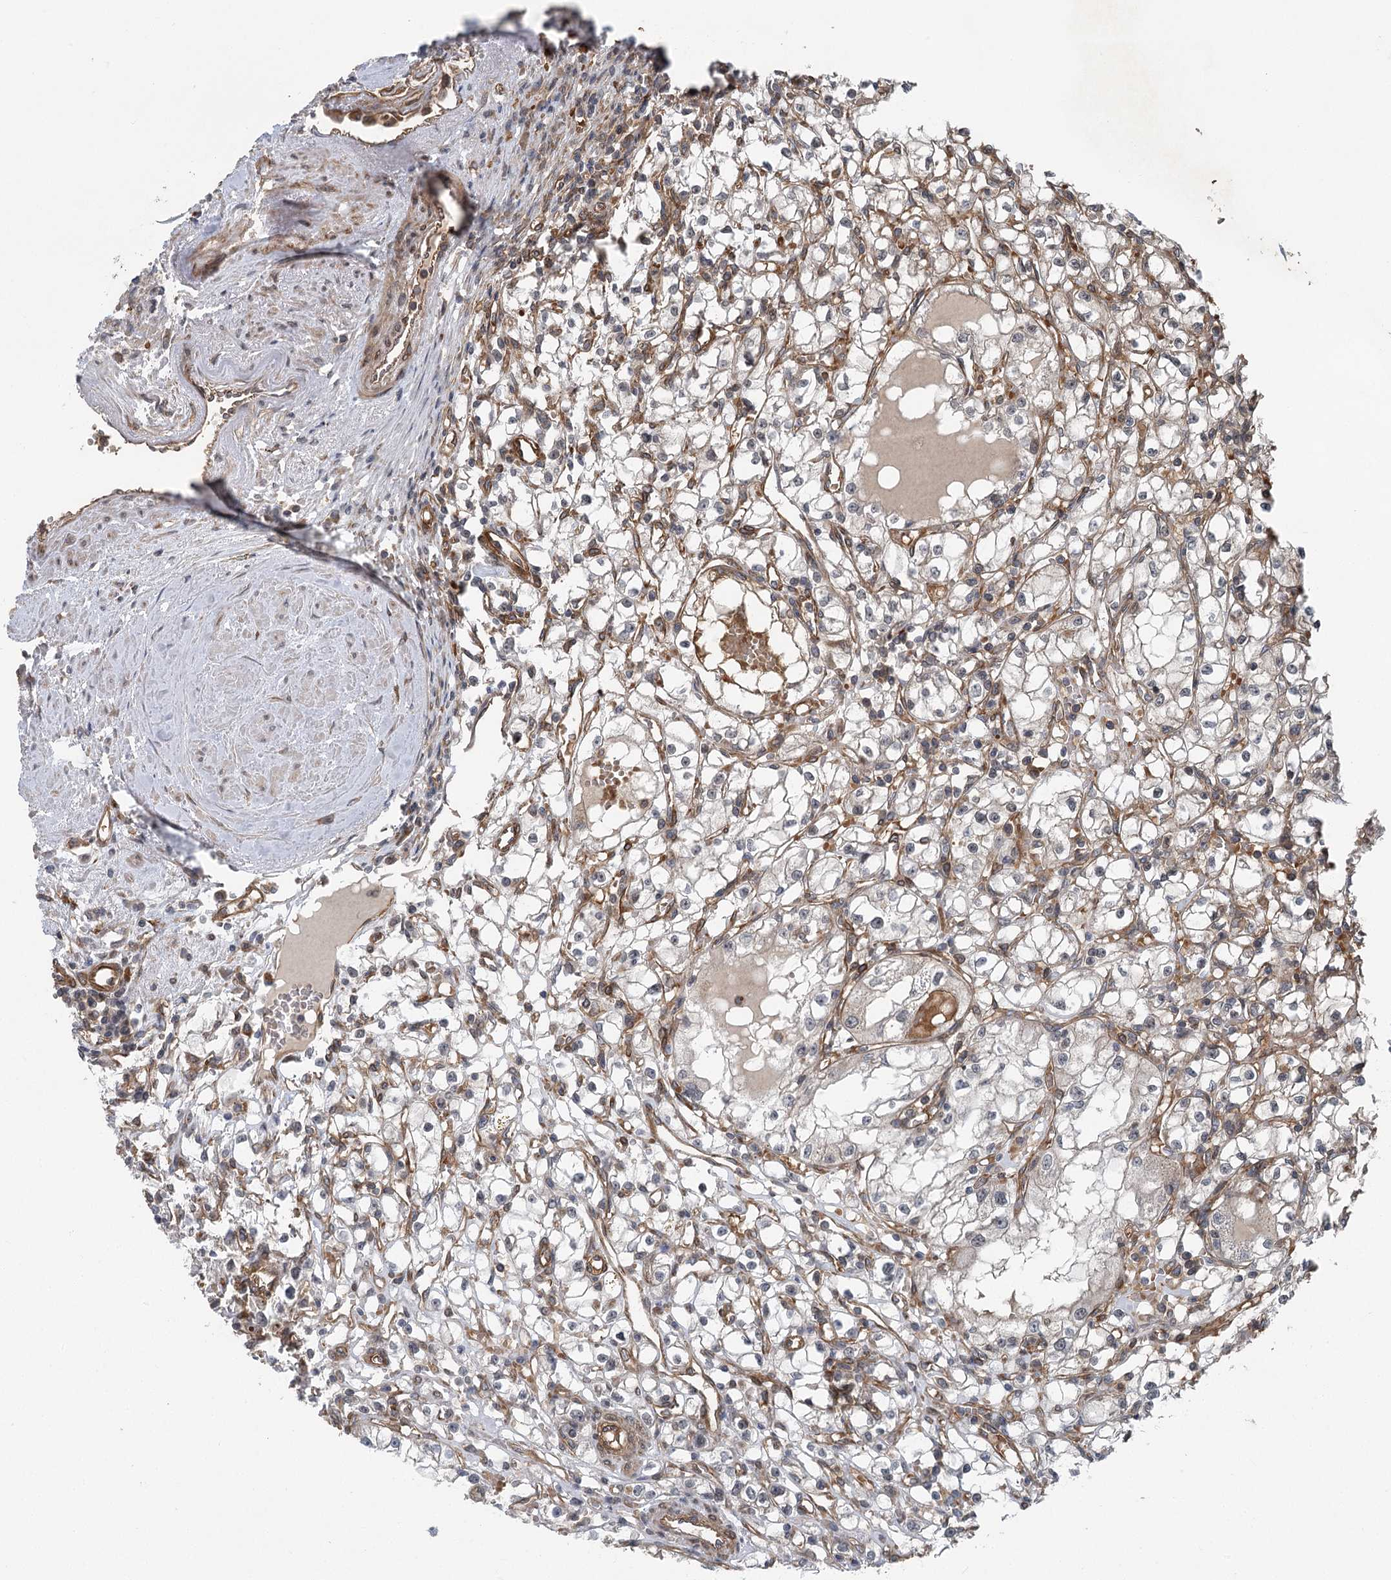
{"staining": {"intensity": "moderate", "quantity": "<25%", "location": "cytoplasmic/membranous"}, "tissue": "renal cancer", "cell_type": "Tumor cells", "image_type": "cancer", "snomed": [{"axis": "morphology", "description": "Adenocarcinoma, NOS"}, {"axis": "topography", "description": "Kidney"}], "caption": "IHC of renal cancer (adenocarcinoma) demonstrates low levels of moderate cytoplasmic/membranous staining in approximately <25% of tumor cells. The staining was performed using DAB (3,3'-diaminobenzidine) to visualize the protein expression in brown, while the nuclei were stained in blue with hematoxylin (Magnification: 20x).", "gene": "IQSEC1", "patient": {"sex": "male", "age": 56}}